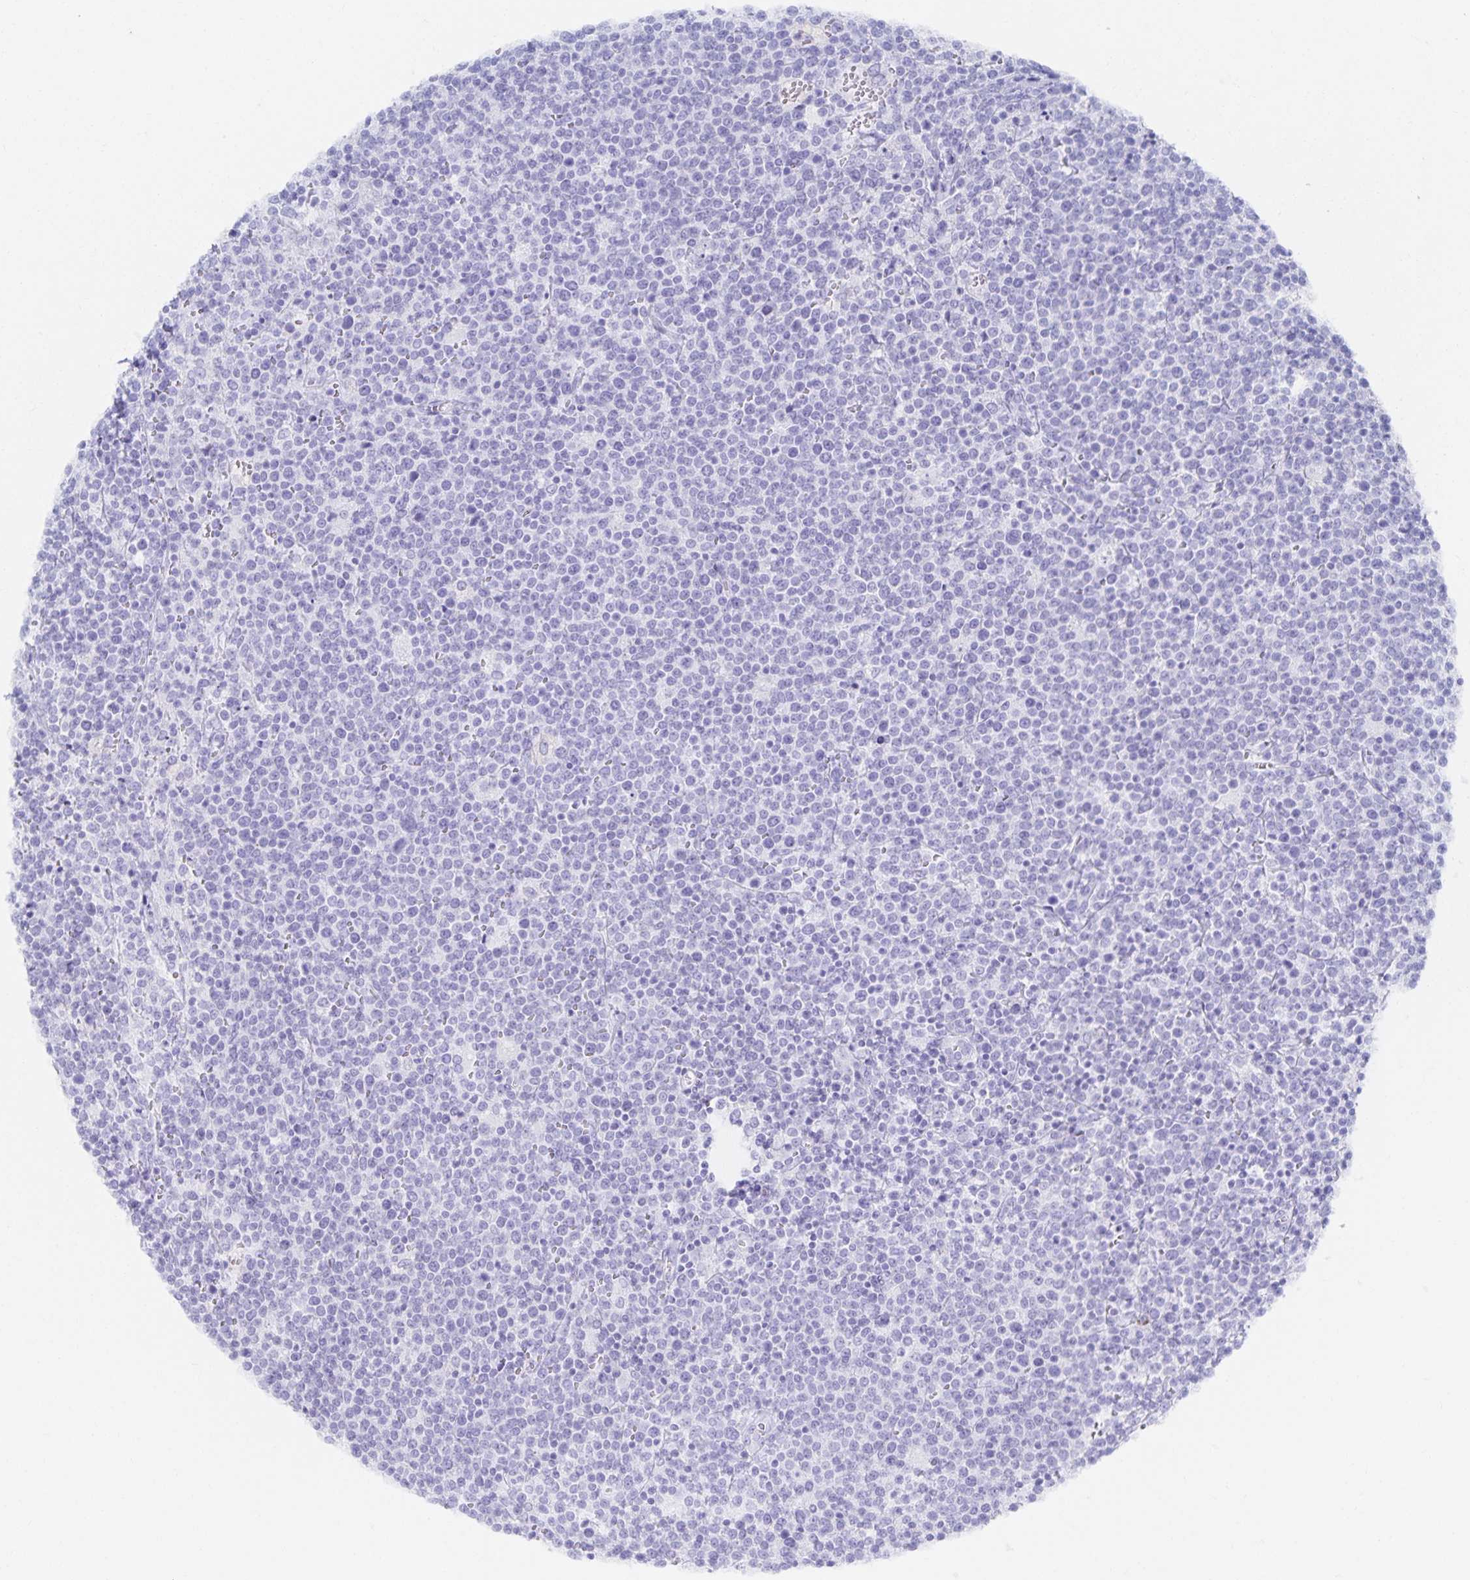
{"staining": {"intensity": "negative", "quantity": "none", "location": "none"}, "tissue": "lymphoma", "cell_type": "Tumor cells", "image_type": "cancer", "snomed": [{"axis": "morphology", "description": "Malignant lymphoma, non-Hodgkin's type, High grade"}, {"axis": "topography", "description": "Lymph node"}], "caption": "Micrograph shows no protein staining in tumor cells of malignant lymphoma, non-Hodgkin's type (high-grade) tissue.", "gene": "SNTN", "patient": {"sex": "male", "age": 61}}